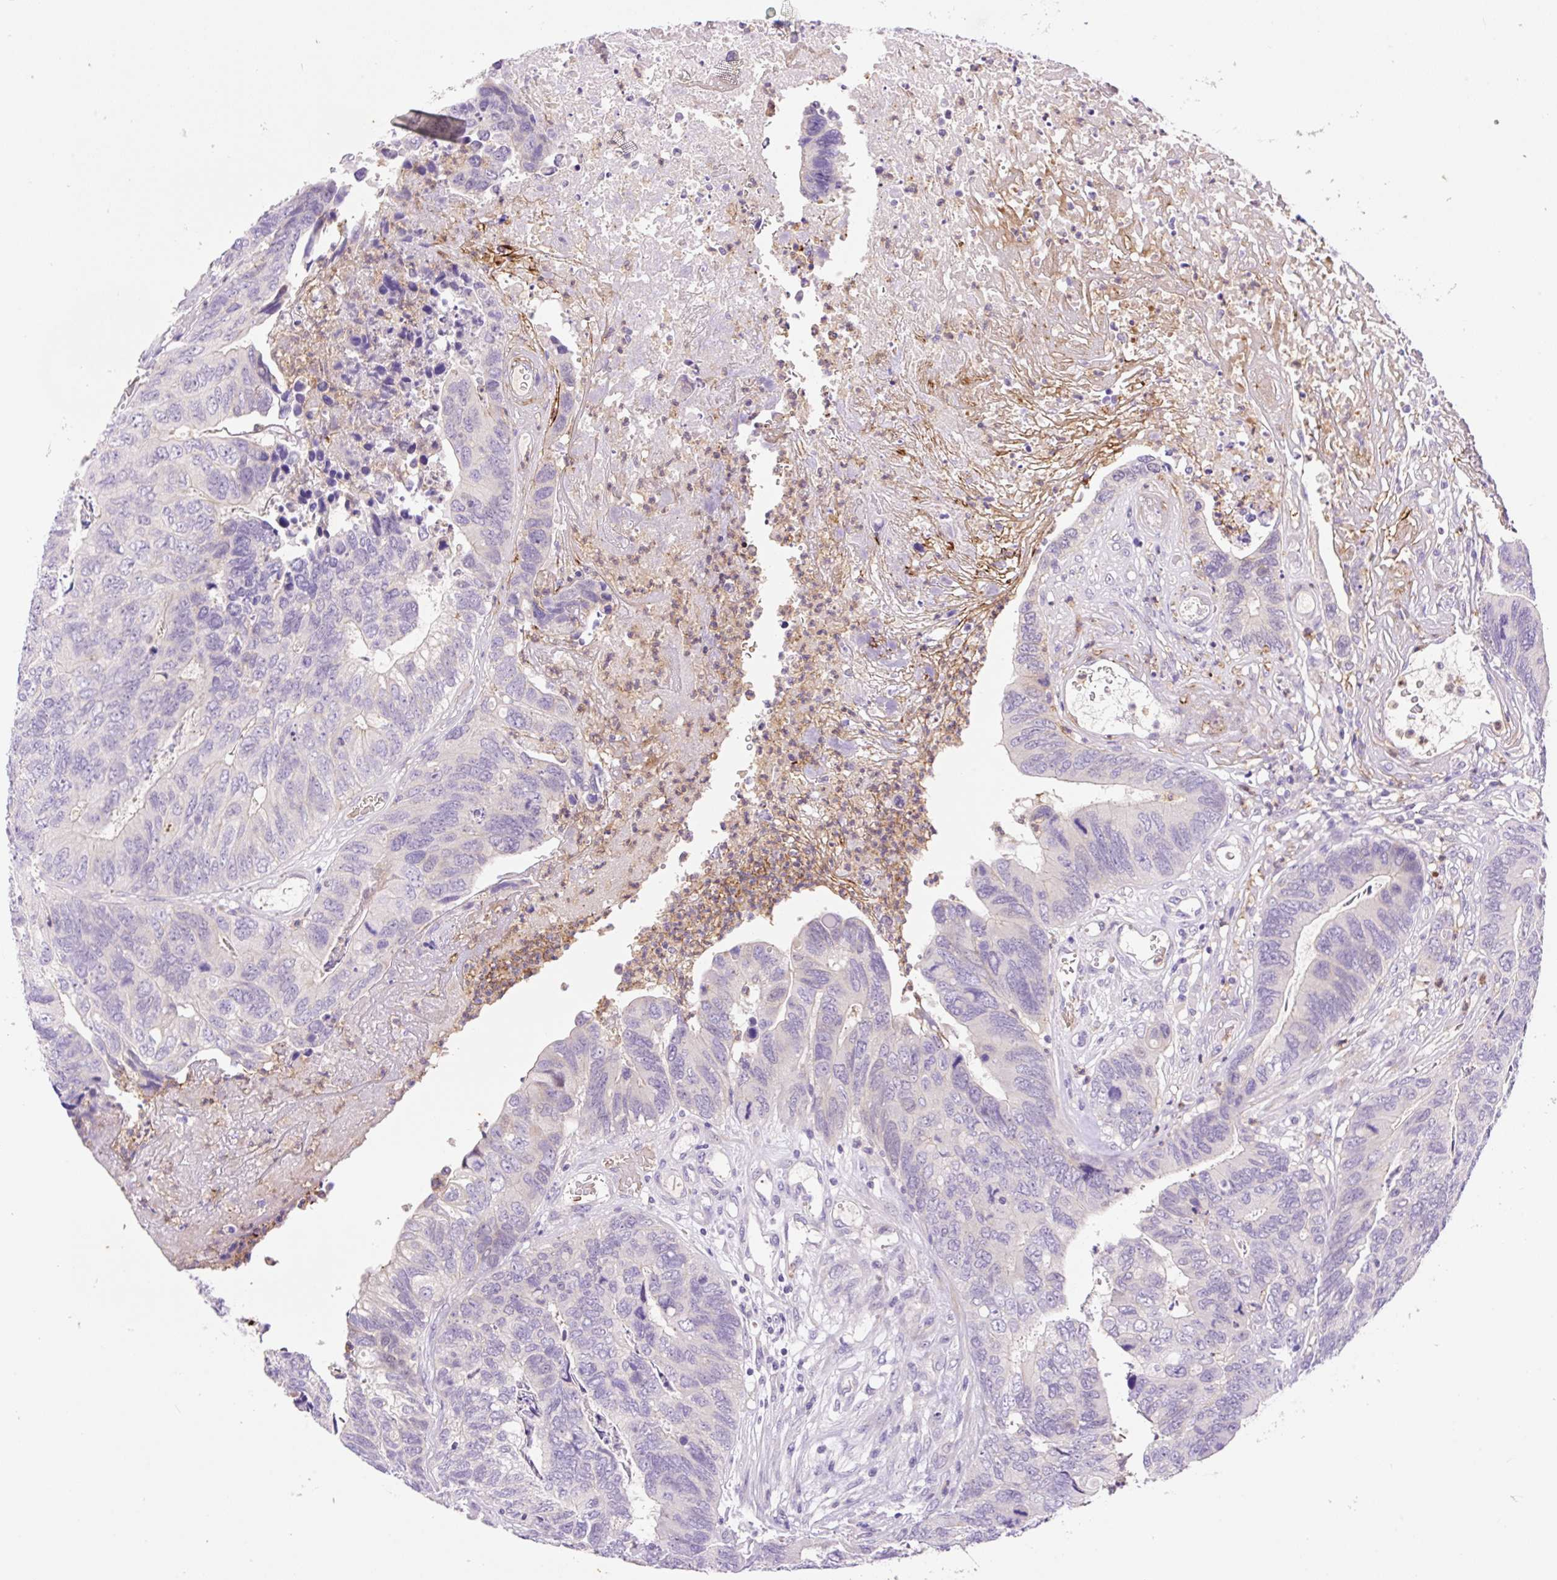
{"staining": {"intensity": "negative", "quantity": "none", "location": "none"}, "tissue": "colorectal cancer", "cell_type": "Tumor cells", "image_type": "cancer", "snomed": [{"axis": "morphology", "description": "Adenocarcinoma, NOS"}, {"axis": "topography", "description": "Colon"}], "caption": "DAB immunohistochemical staining of human colorectal cancer shows no significant staining in tumor cells. Brightfield microscopy of immunohistochemistry (IHC) stained with DAB (brown) and hematoxylin (blue), captured at high magnification.", "gene": "LHFPL5", "patient": {"sex": "female", "age": 67}}